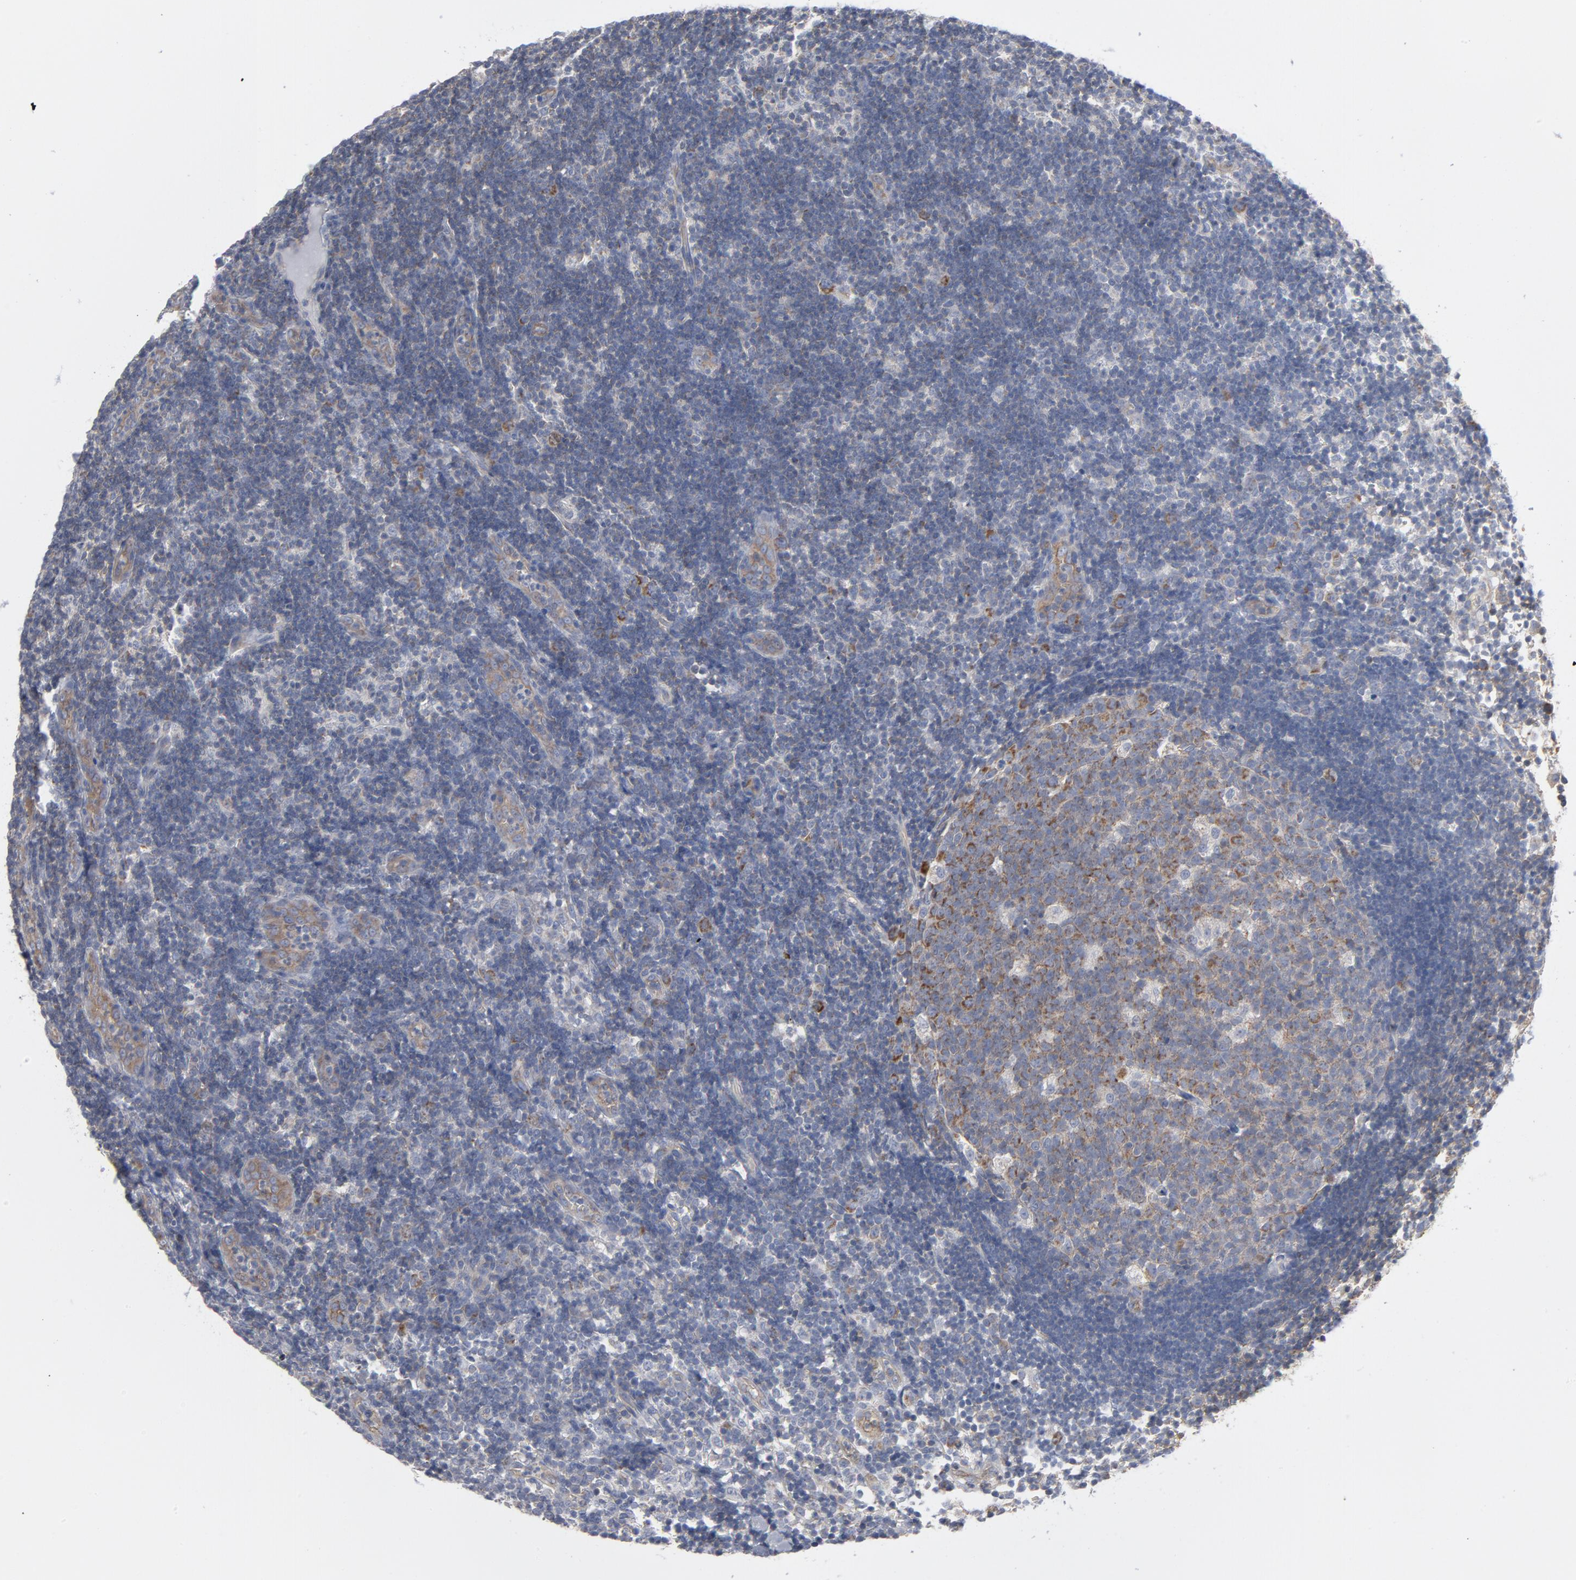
{"staining": {"intensity": "moderate", "quantity": "25%-75%", "location": "cytoplasmic/membranous"}, "tissue": "lymph node", "cell_type": "Germinal center cells", "image_type": "normal", "snomed": [{"axis": "morphology", "description": "Normal tissue, NOS"}, {"axis": "morphology", "description": "Inflammation, NOS"}, {"axis": "topography", "description": "Lymph node"}, {"axis": "topography", "description": "Salivary gland"}], "caption": "IHC image of normal lymph node: lymph node stained using immunohistochemistry reveals medium levels of moderate protein expression localized specifically in the cytoplasmic/membranous of germinal center cells, appearing as a cytoplasmic/membranous brown color.", "gene": "OXA1L", "patient": {"sex": "male", "age": 3}}